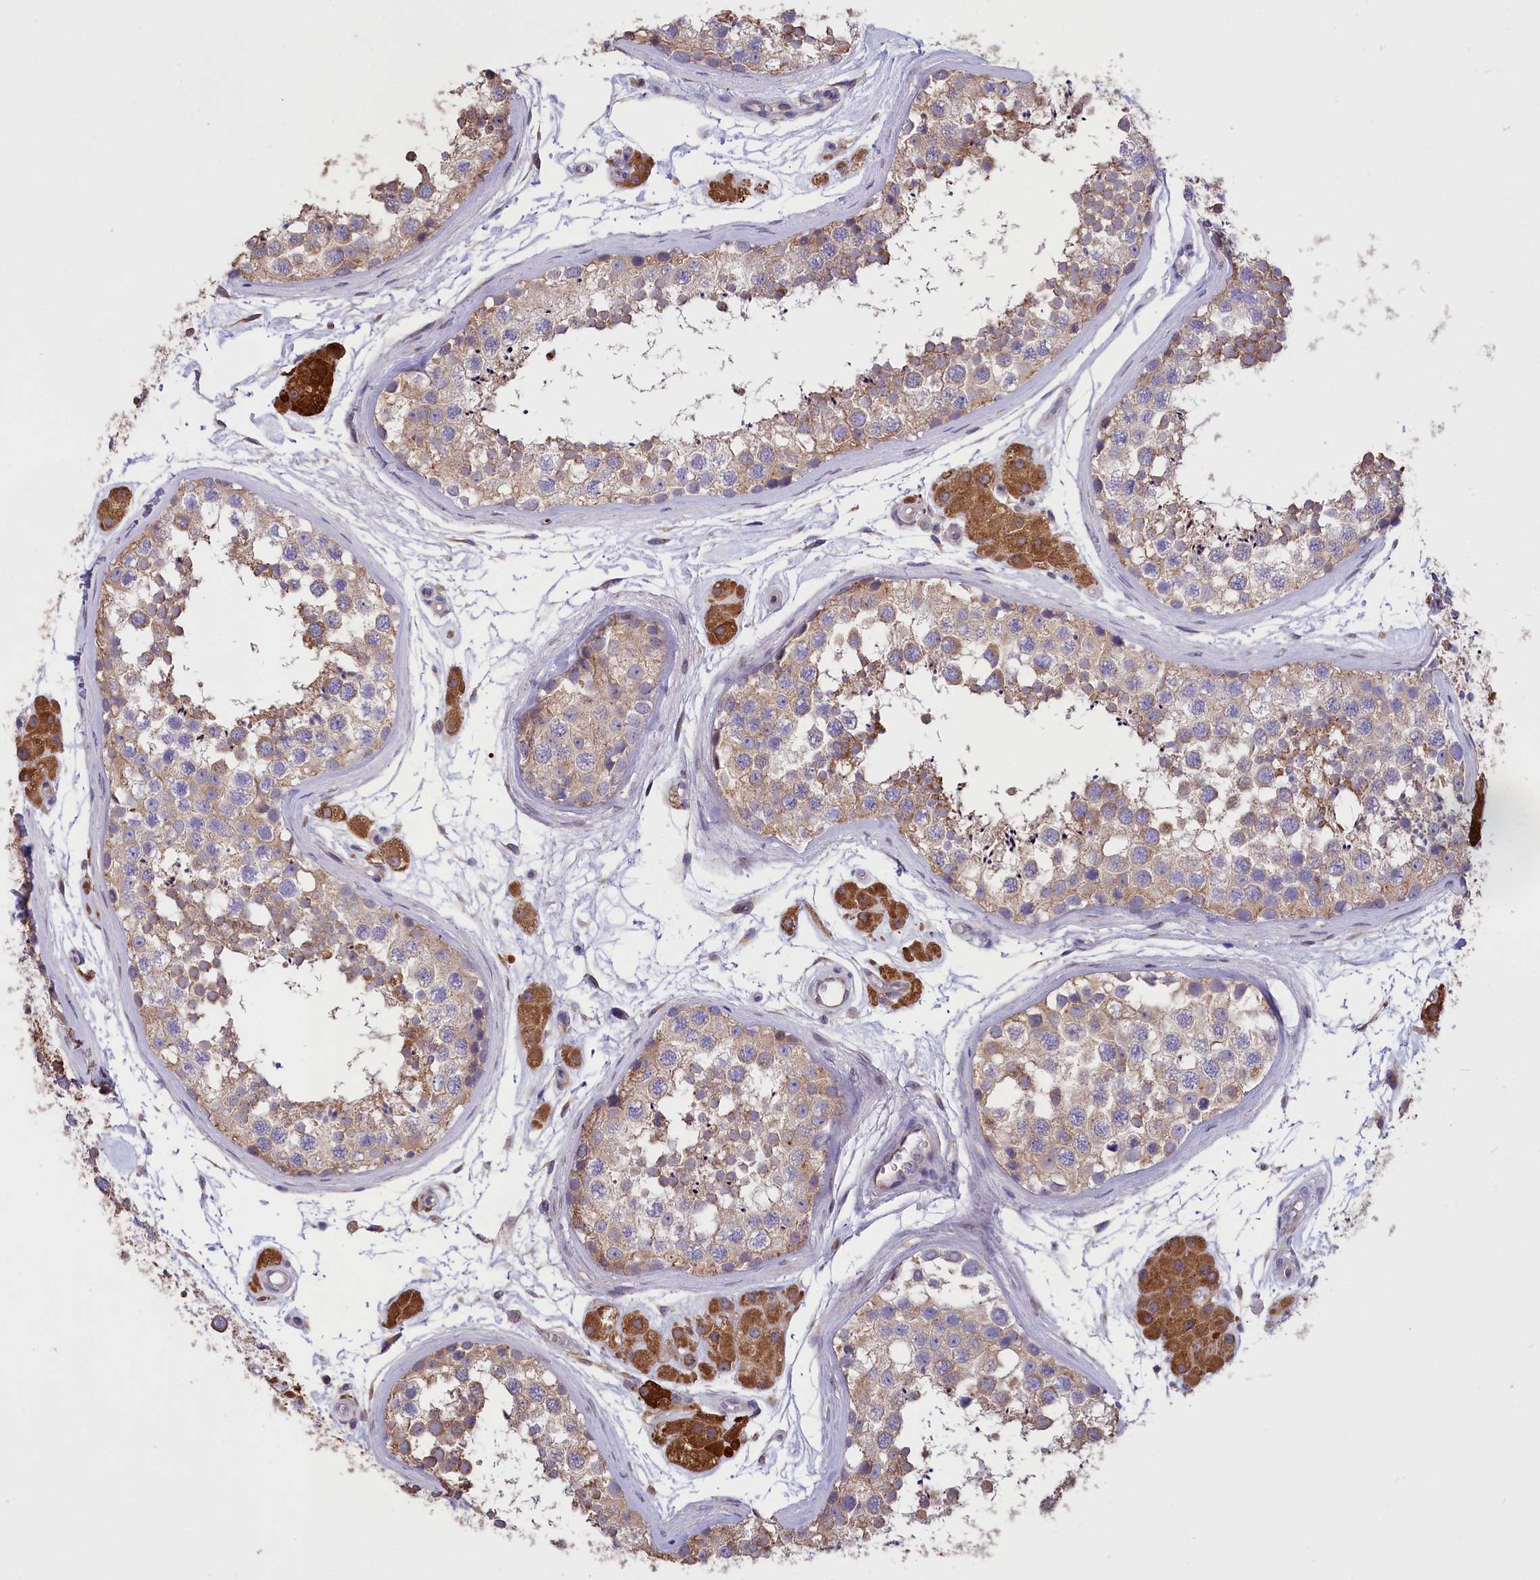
{"staining": {"intensity": "moderate", "quantity": "25%-75%", "location": "cytoplasmic/membranous"}, "tissue": "testis", "cell_type": "Cells in seminiferous ducts", "image_type": "normal", "snomed": [{"axis": "morphology", "description": "Normal tissue, NOS"}, {"axis": "topography", "description": "Testis"}], "caption": "Immunohistochemistry (IHC) histopathology image of normal testis stained for a protein (brown), which displays medium levels of moderate cytoplasmic/membranous staining in about 25%-75% of cells in seminiferous ducts.", "gene": "CYP2U1", "patient": {"sex": "male", "age": 56}}